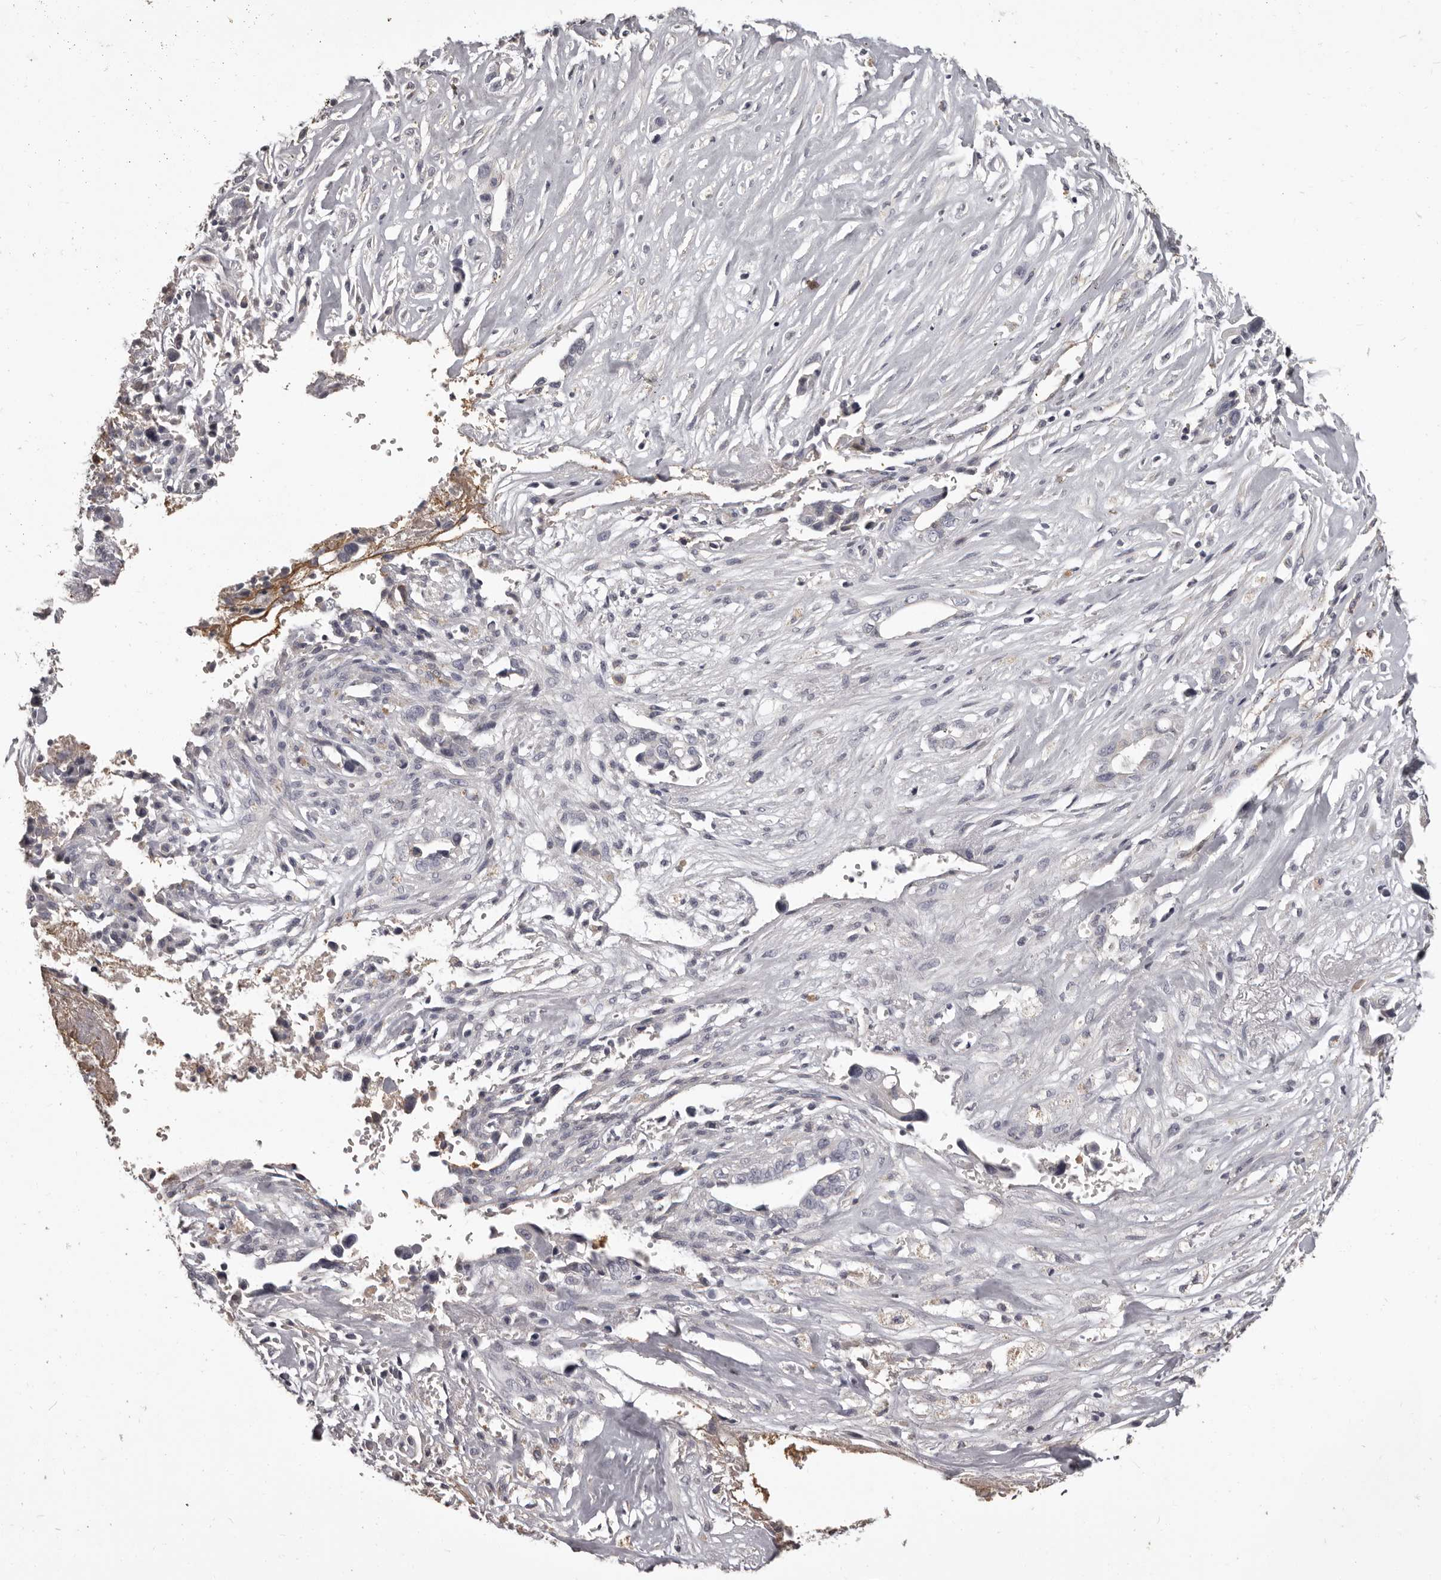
{"staining": {"intensity": "negative", "quantity": "none", "location": "none"}, "tissue": "liver cancer", "cell_type": "Tumor cells", "image_type": "cancer", "snomed": [{"axis": "morphology", "description": "Cholangiocarcinoma"}, {"axis": "topography", "description": "Liver"}], "caption": "A high-resolution image shows IHC staining of liver cancer (cholangiocarcinoma), which shows no significant expression in tumor cells.", "gene": "GPR78", "patient": {"sex": "female", "age": 79}}